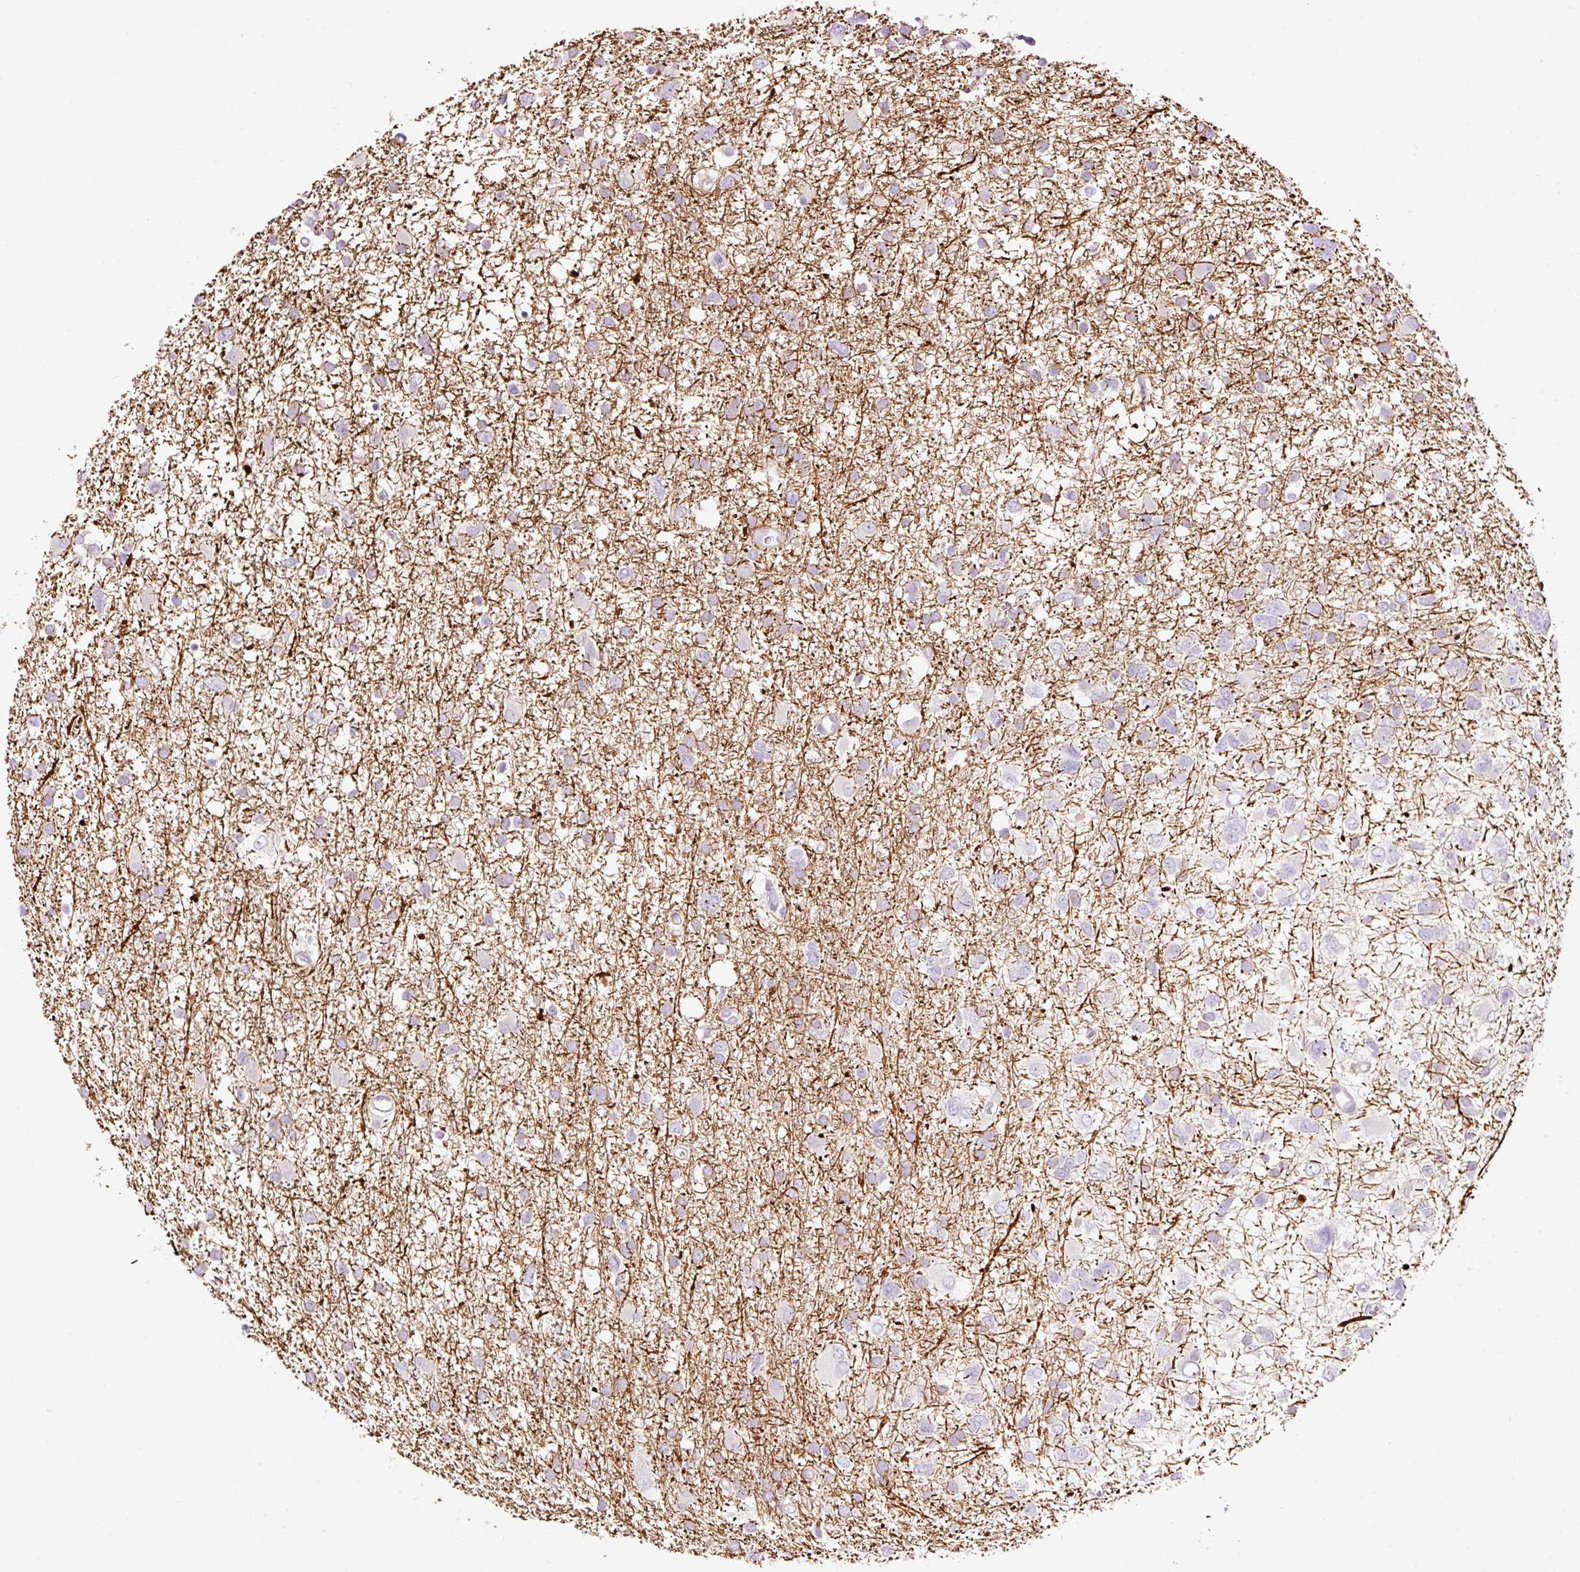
{"staining": {"intensity": "negative", "quantity": "none", "location": "none"}, "tissue": "glioma", "cell_type": "Tumor cells", "image_type": "cancer", "snomed": [{"axis": "morphology", "description": "Glioma, malignant, High grade"}, {"axis": "topography", "description": "Brain"}], "caption": "This is an IHC micrograph of human glioma. There is no expression in tumor cells.", "gene": "DOK6", "patient": {"sex": "male", "age": 61}}